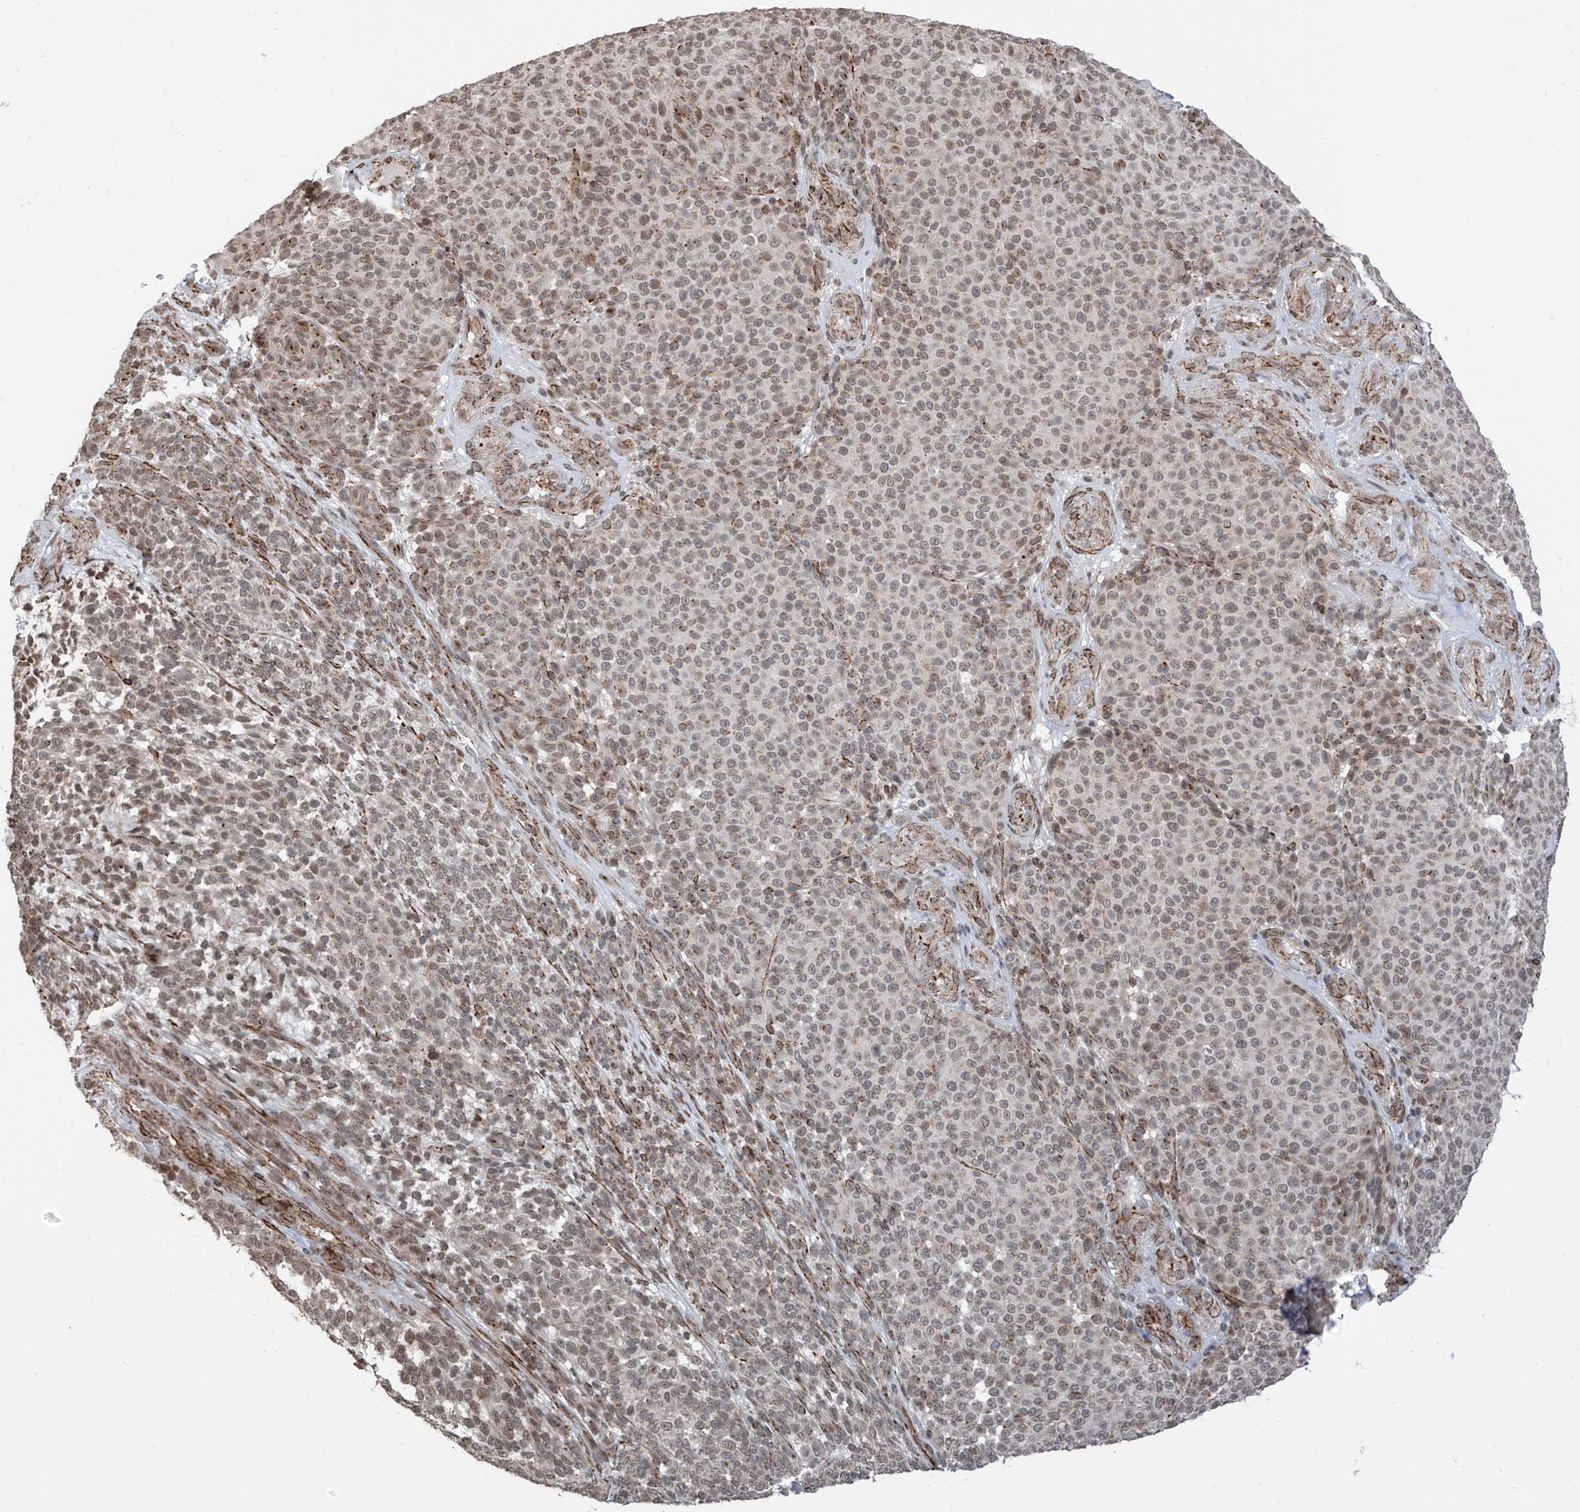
{"staining": {"intensity": "weak", "quantity": "25%-75%", "location": "nuclear"}, "tissue": "melanoma", "cell_type": "Tumor cells", "image_type": "cancer", "snomed": [{"axis": "morphology", "description": "Malignant melanoma, NOS"}, {"axis": "topography", "description": "Skin"}], "caption": "About 25%-75% of tumor cells in human melanoma reveal weak nuclear protein staining as visualized by brown immunohistochemical staining.", "gene": "METAP1D", "patient": {"sex": "male", "age": 49}}